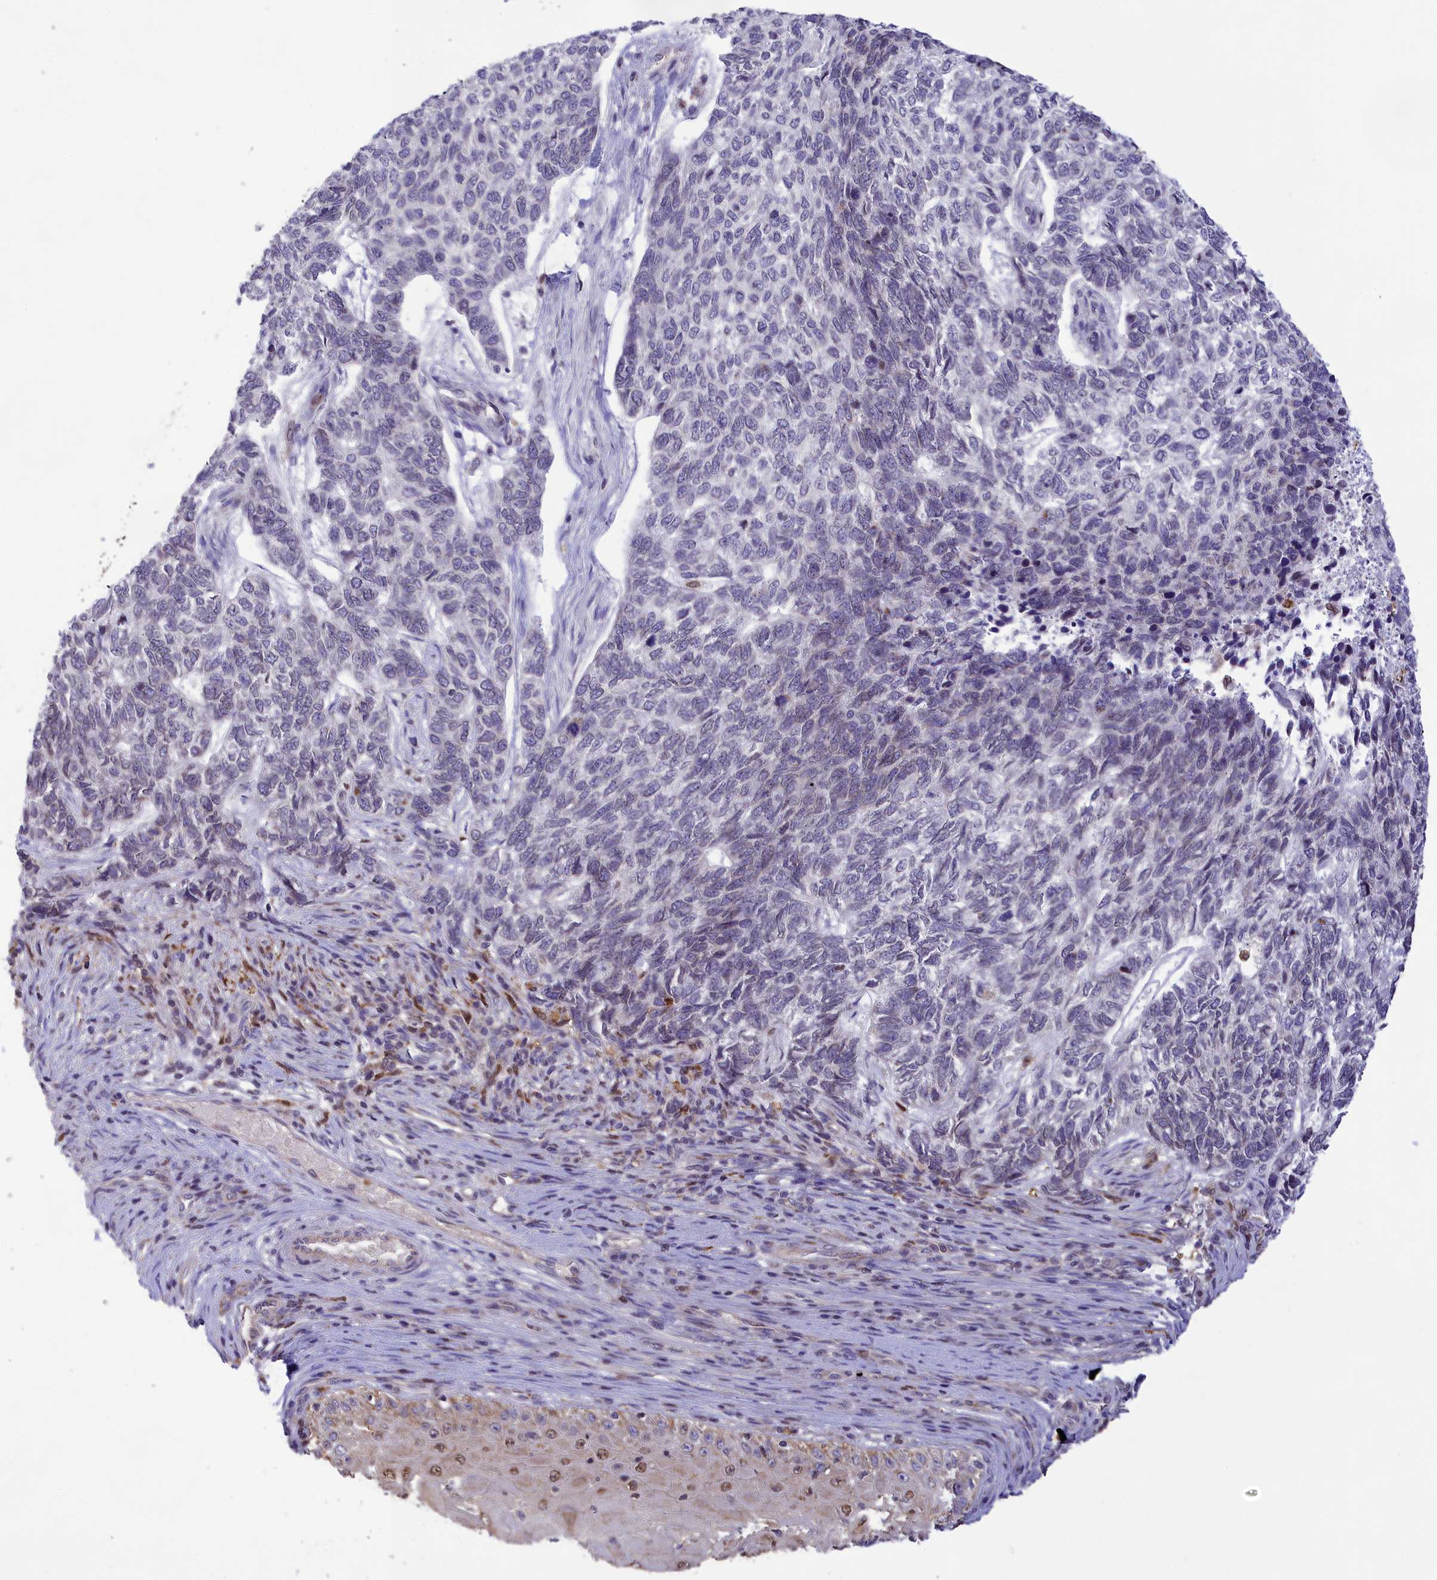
{"staining": {"intensity": "negative", "quantity": "none", "location": "none"}, "tissue": "skin cancer", "cell_type": "Tumor cells", "image_type": "cancer", "snomed": [{"axis": "morphology", "description": "Basal cell carcinoma"}, {"axis": "topography", "description": "Skin"}], "caption": "Immunohistochemical staining of human skin cancer (basal cell carcinoma) reveals no significant expression in tumor cells.", "gene": "PKHD1L1", "patient": {"sex": "female", "age": 65}}